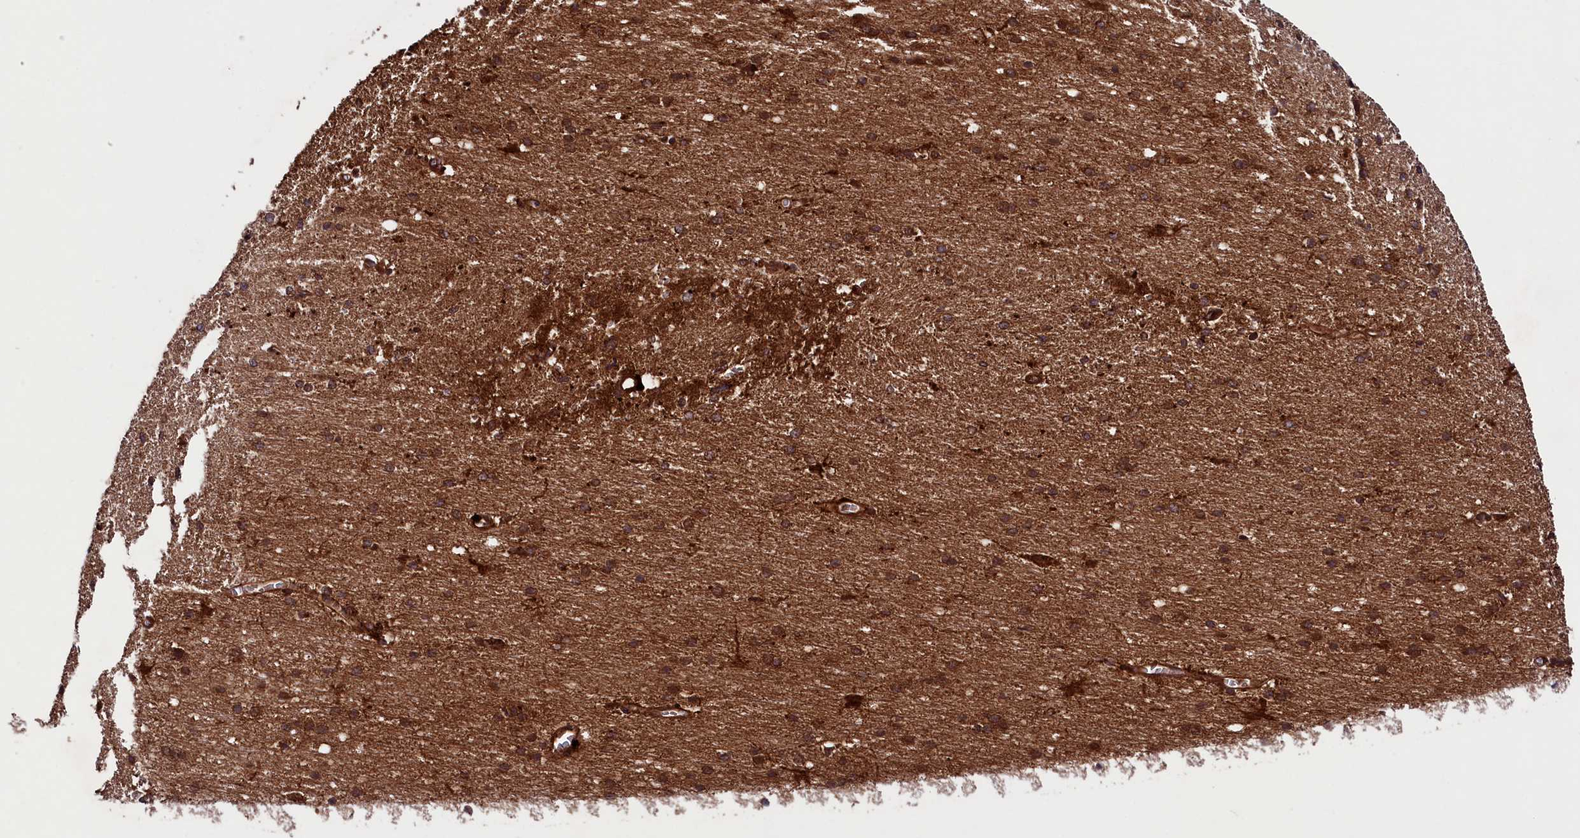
{"staining": {"intensity": "strong", "quantity": ">75%", "location": "cytoplasmic/membranous"}, "tissue": "cerebral cortex", "cell_type": "Endothelial cells", "image_type": "normal", "snomed": [{"axis": "morphology", "description": "Normal tissue, NOS"}, {"axis": "topography", "description": "Cerebral cortex"}], "caption": "Protein expression analysis of benign human cerebral cortex reveals strong cytoplasmic/membranous expression in about >75% of endothelial cells.", "gene": "BLTP3B", "patient": {"sex": "male", "age": 54}}